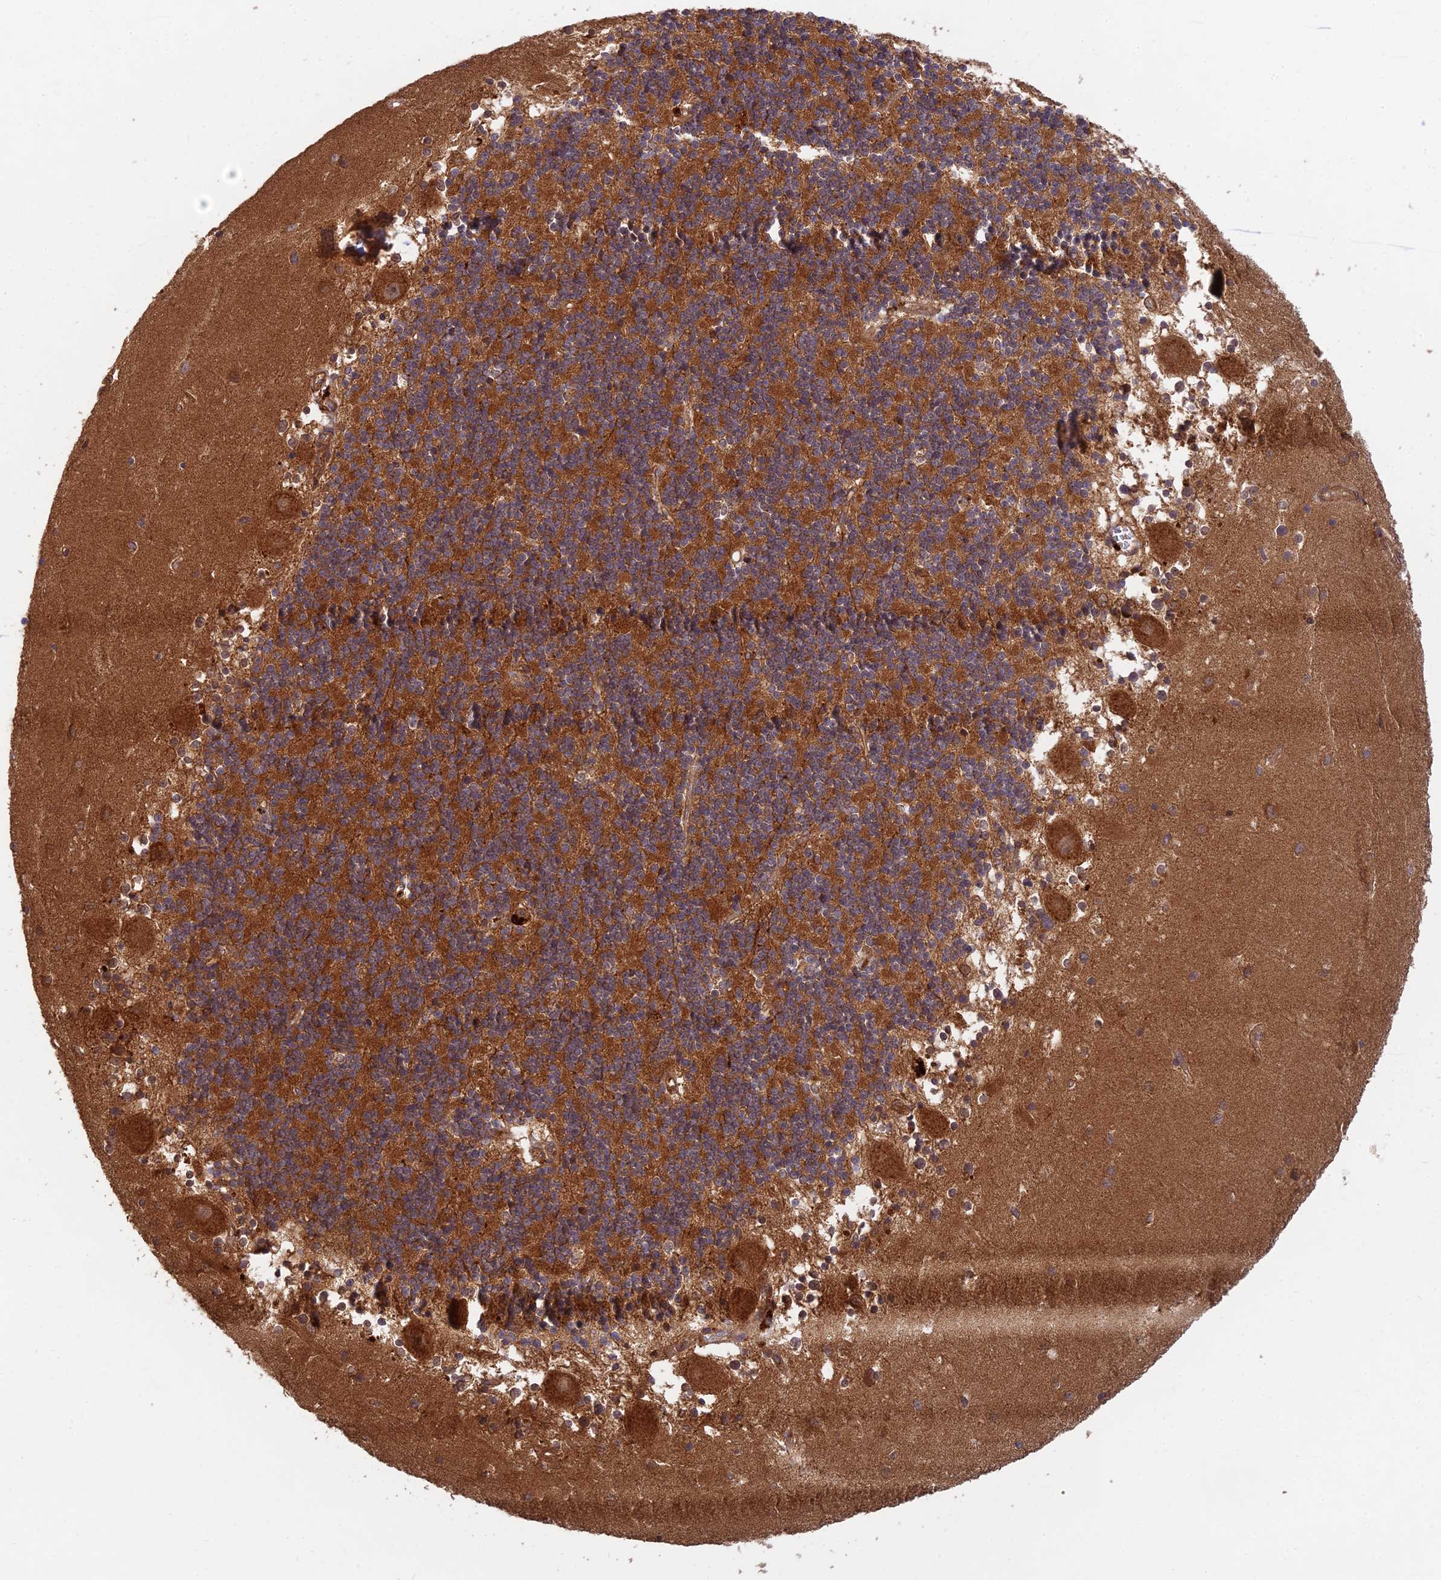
{"staining": {"intensity": "strong", "quantity": ">75%", "location": "cytoplasmic/membranous"}, "tissue": "cerebellum", "cell_type": "Cells in granular layer", "image_type": "normal", "snomed": [{"axis": "morphology", "description": "Normal tissue, NOS"}, {"axis": "topography", "description": "Cerebellum"}], "caption": "Normal cerebellum demonstrates strong cytoplasmic/membranous expression in approximately >75% of cells in granular layer.", "gene": "RELCH", "patient": {"sex": "male", "age": 54}}